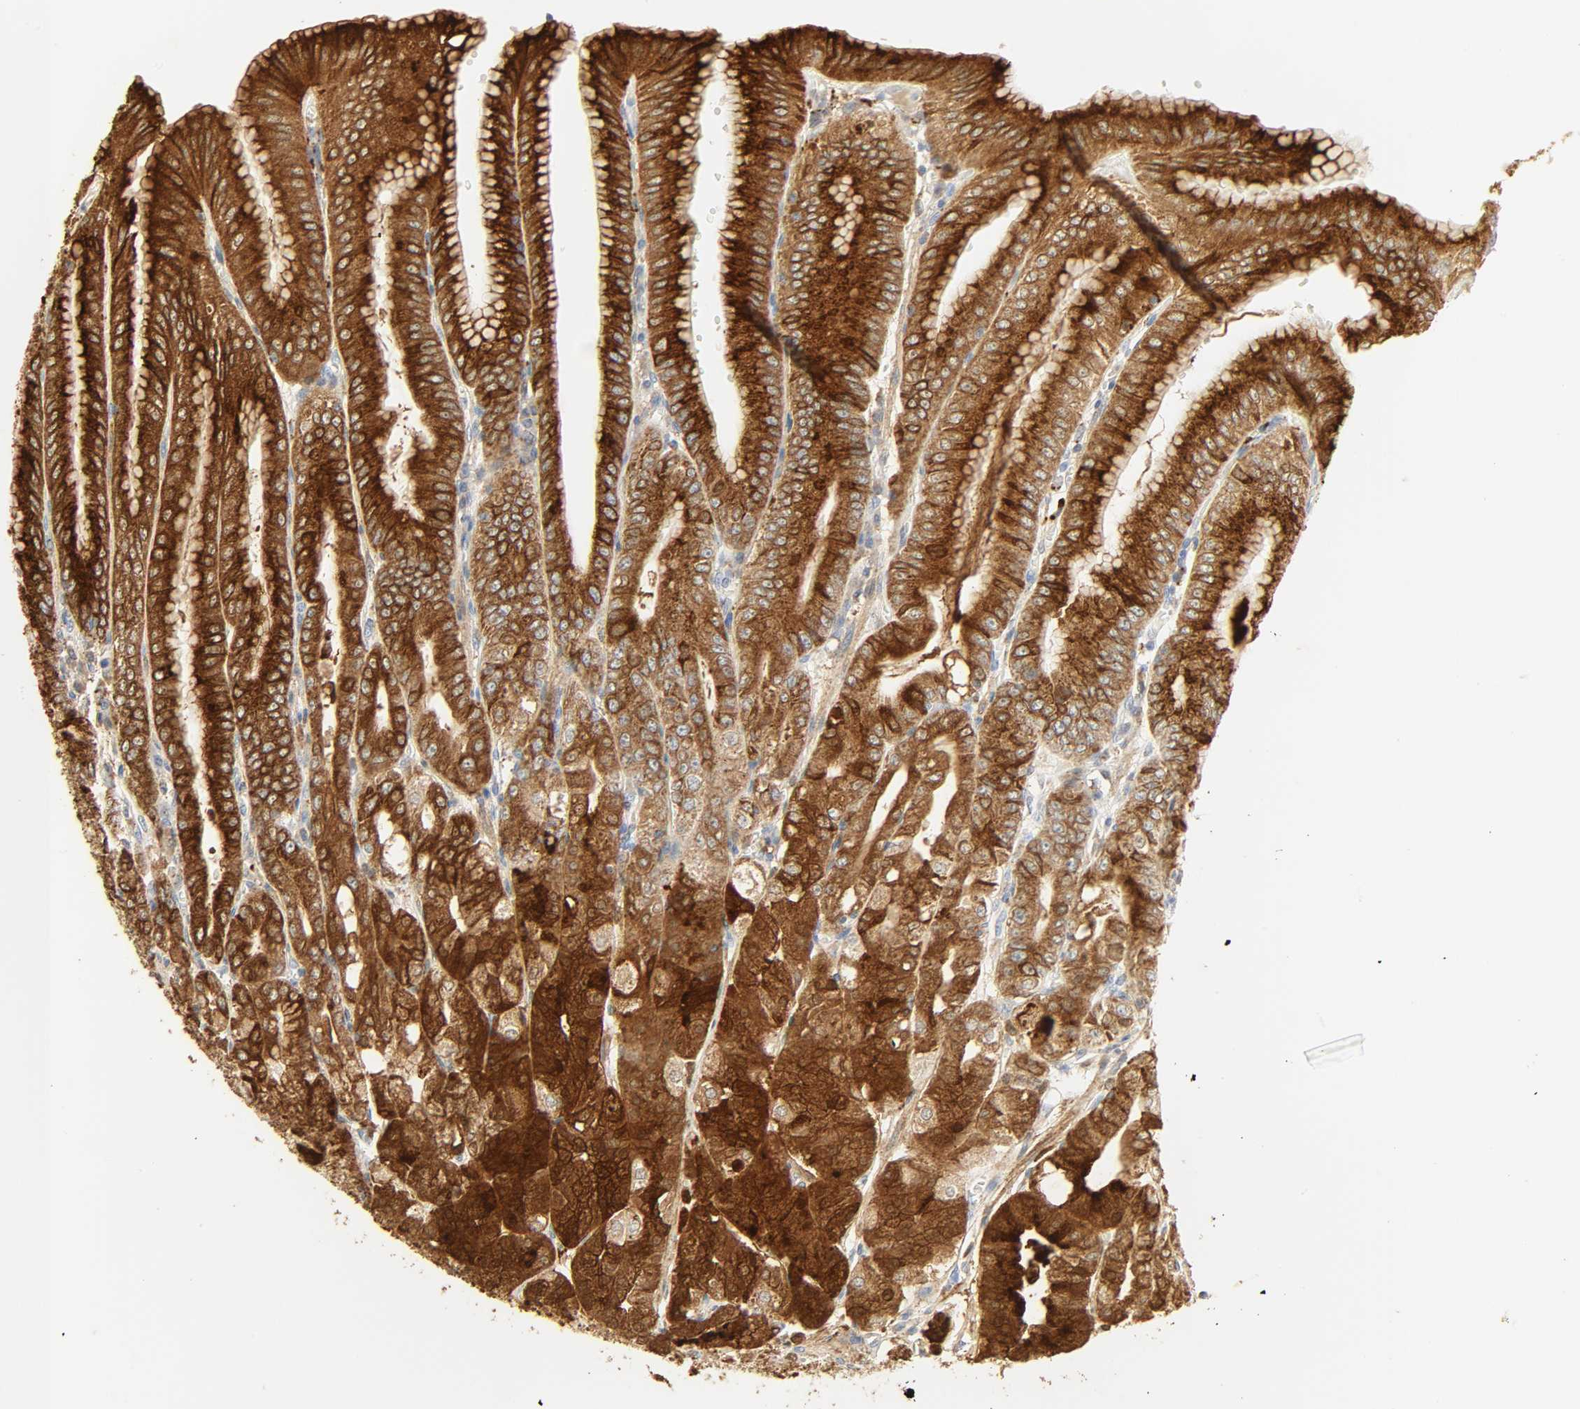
{"staining": {"intensity": "strong", "quantity": ">75%", "location": "cytoplasmic/membranous"}, "tissue": "stomach", "cell_type": "Glandular cells", "image_type": "normal", "snomed": [{"axis": "morphology", "description": "Normal tissue, NOS"}, {"axis": "topography", "description": "Stomach, lower"}], "caption": "An immunohistochemistry micrograph of unremarkable tissue is shown. Protein staining in brown highlights strong cytoplasmic/membranous positivity in stomach within glandular cells. (brown staining indicates protein expression, while blue staining denotes nuclei).", "gene": "CAMK2A", "patient": {"sex": "male", "age": 71}}